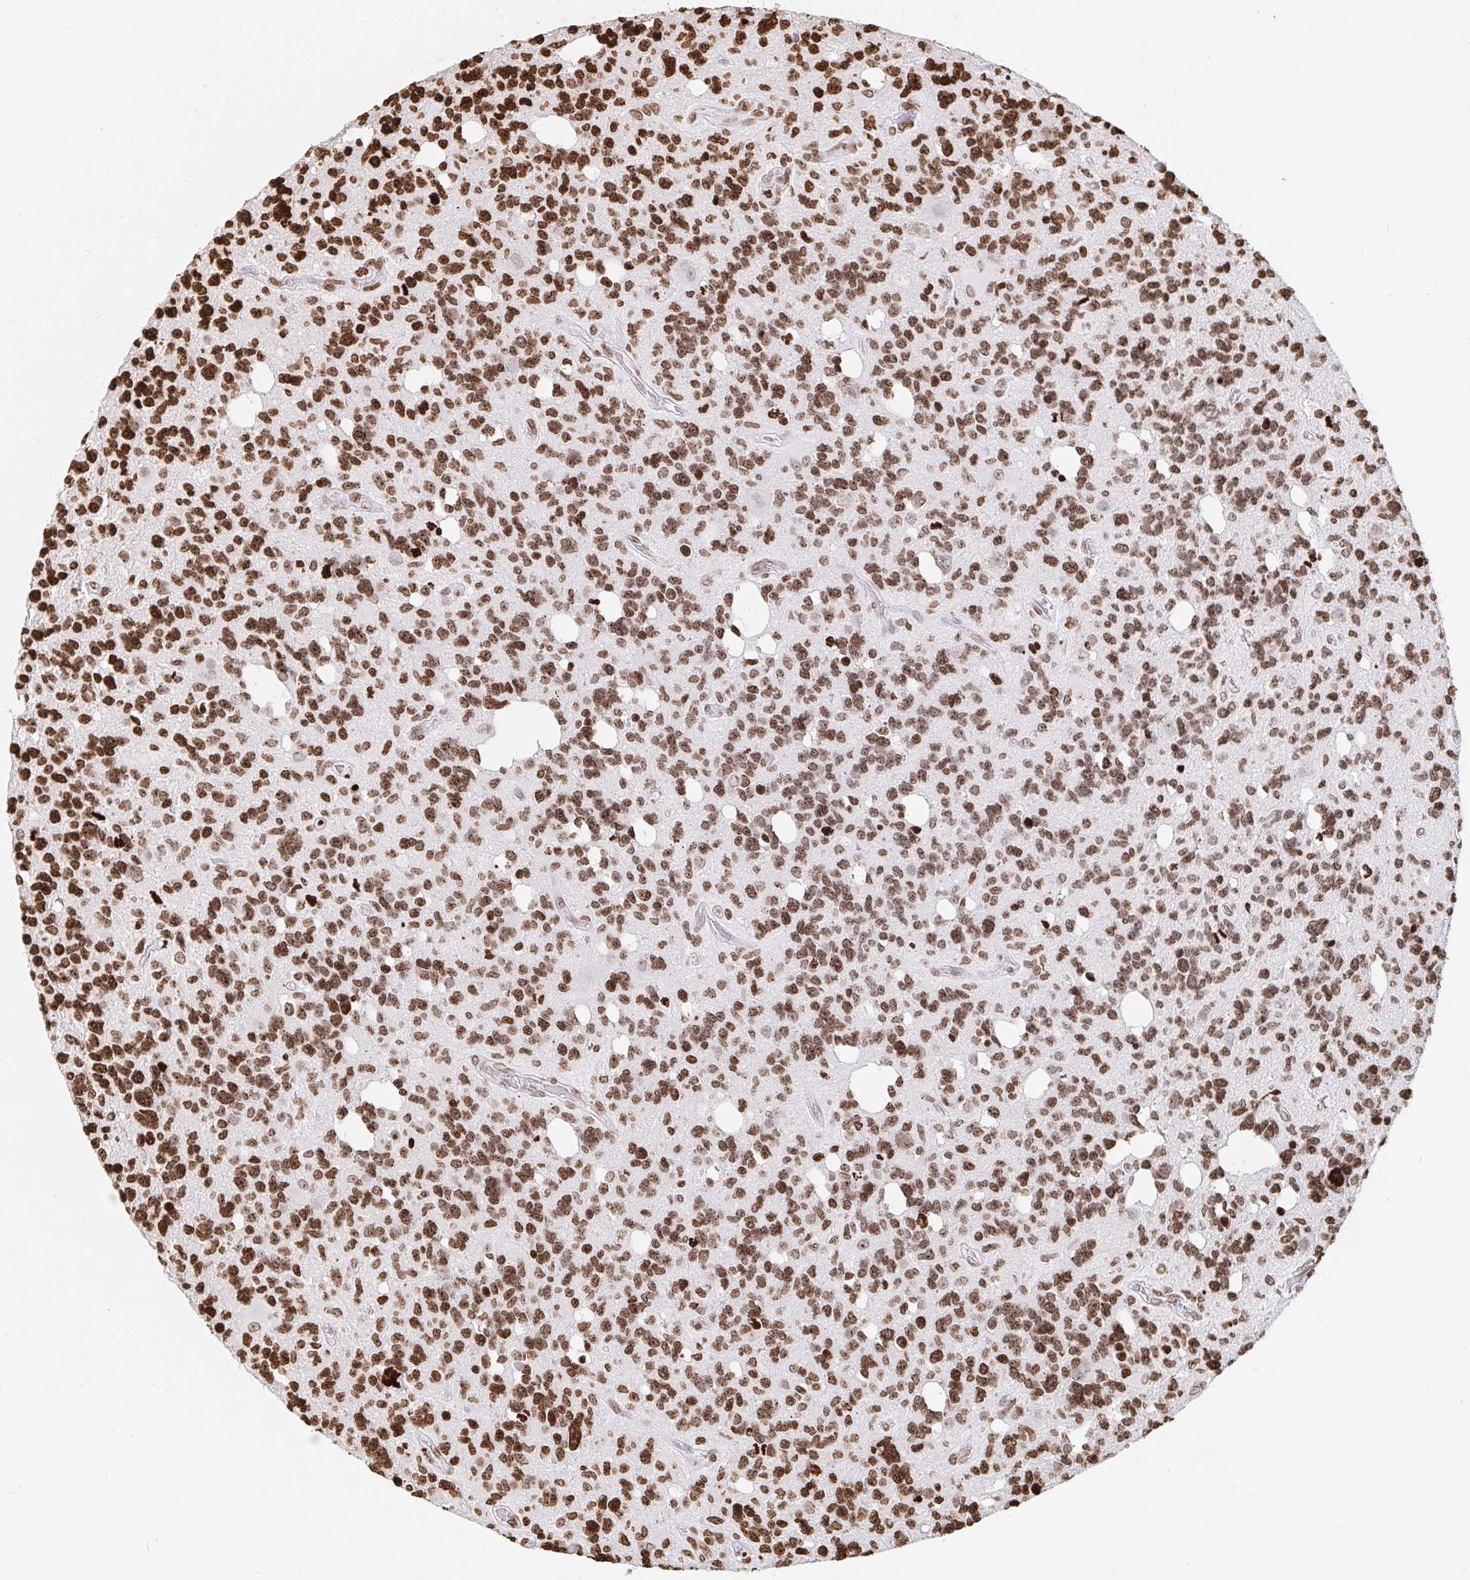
{"staining": {"intensity": "strong", "quantity": ">75%", "location": "nuclear"}, "tissue": "glioma", "cell_type": "Tumor cells", "image_type": "cancer", "snomed": [{"axis": "morphology", "description": "Glioma, malignant, High grade"}, {"axis": "topography", "description": "Brain"}], "caption": "A high amount of strong nuclear positivity is identified in about >75% of tumor cells in glioma tissue.", "gene": "H2BC5", "patient": {"sex": "male", "age": 49}}